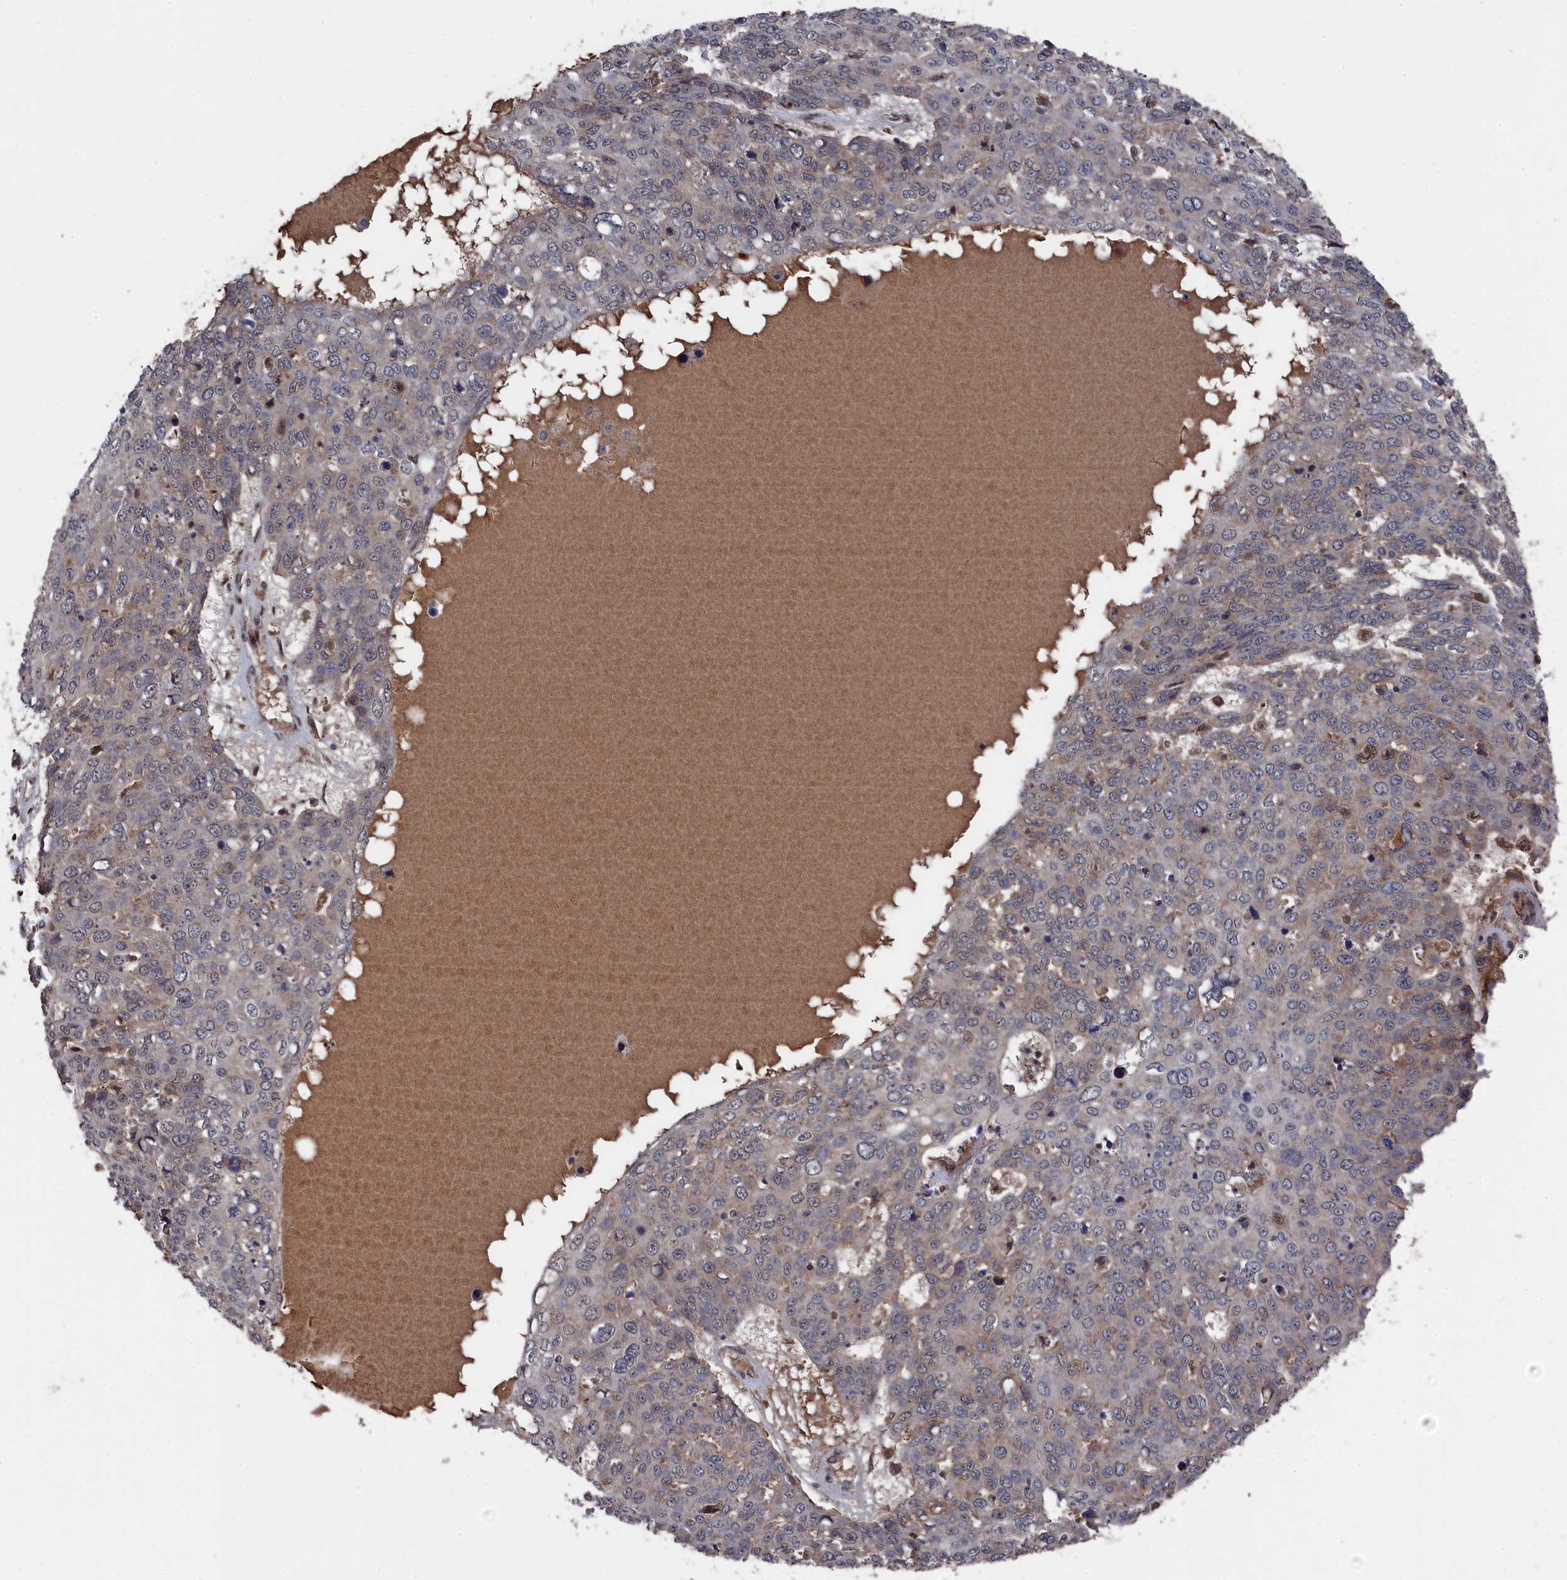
{"staining": {"intensity": "weak", "quantity": "25%-75%", "location": "cytoplasmic/membranous"}, "tissue": "skin cancer", "cell_type": "Tumor cells", "image_type": "cancer", "snomed": [{"axis": "morphology", "description": "Squamous cell carcinoma, NOS"}, {"axis": "topography", "description": "Skin"}], "caption": "DAB (3,3'-diaminobenzidine) immunohistochemical staining of human skin cancer exhibits weak cytoplasmic/membranous protein expression in approximately 25%-75% of tumor cells. The staining is performed using DAB brown chromogen to label protein expression. The nuclei are counter-stained blue using hematoxylin.", "gene": "CEACAM21", "patient": {"sex": "male", "age": 71}}